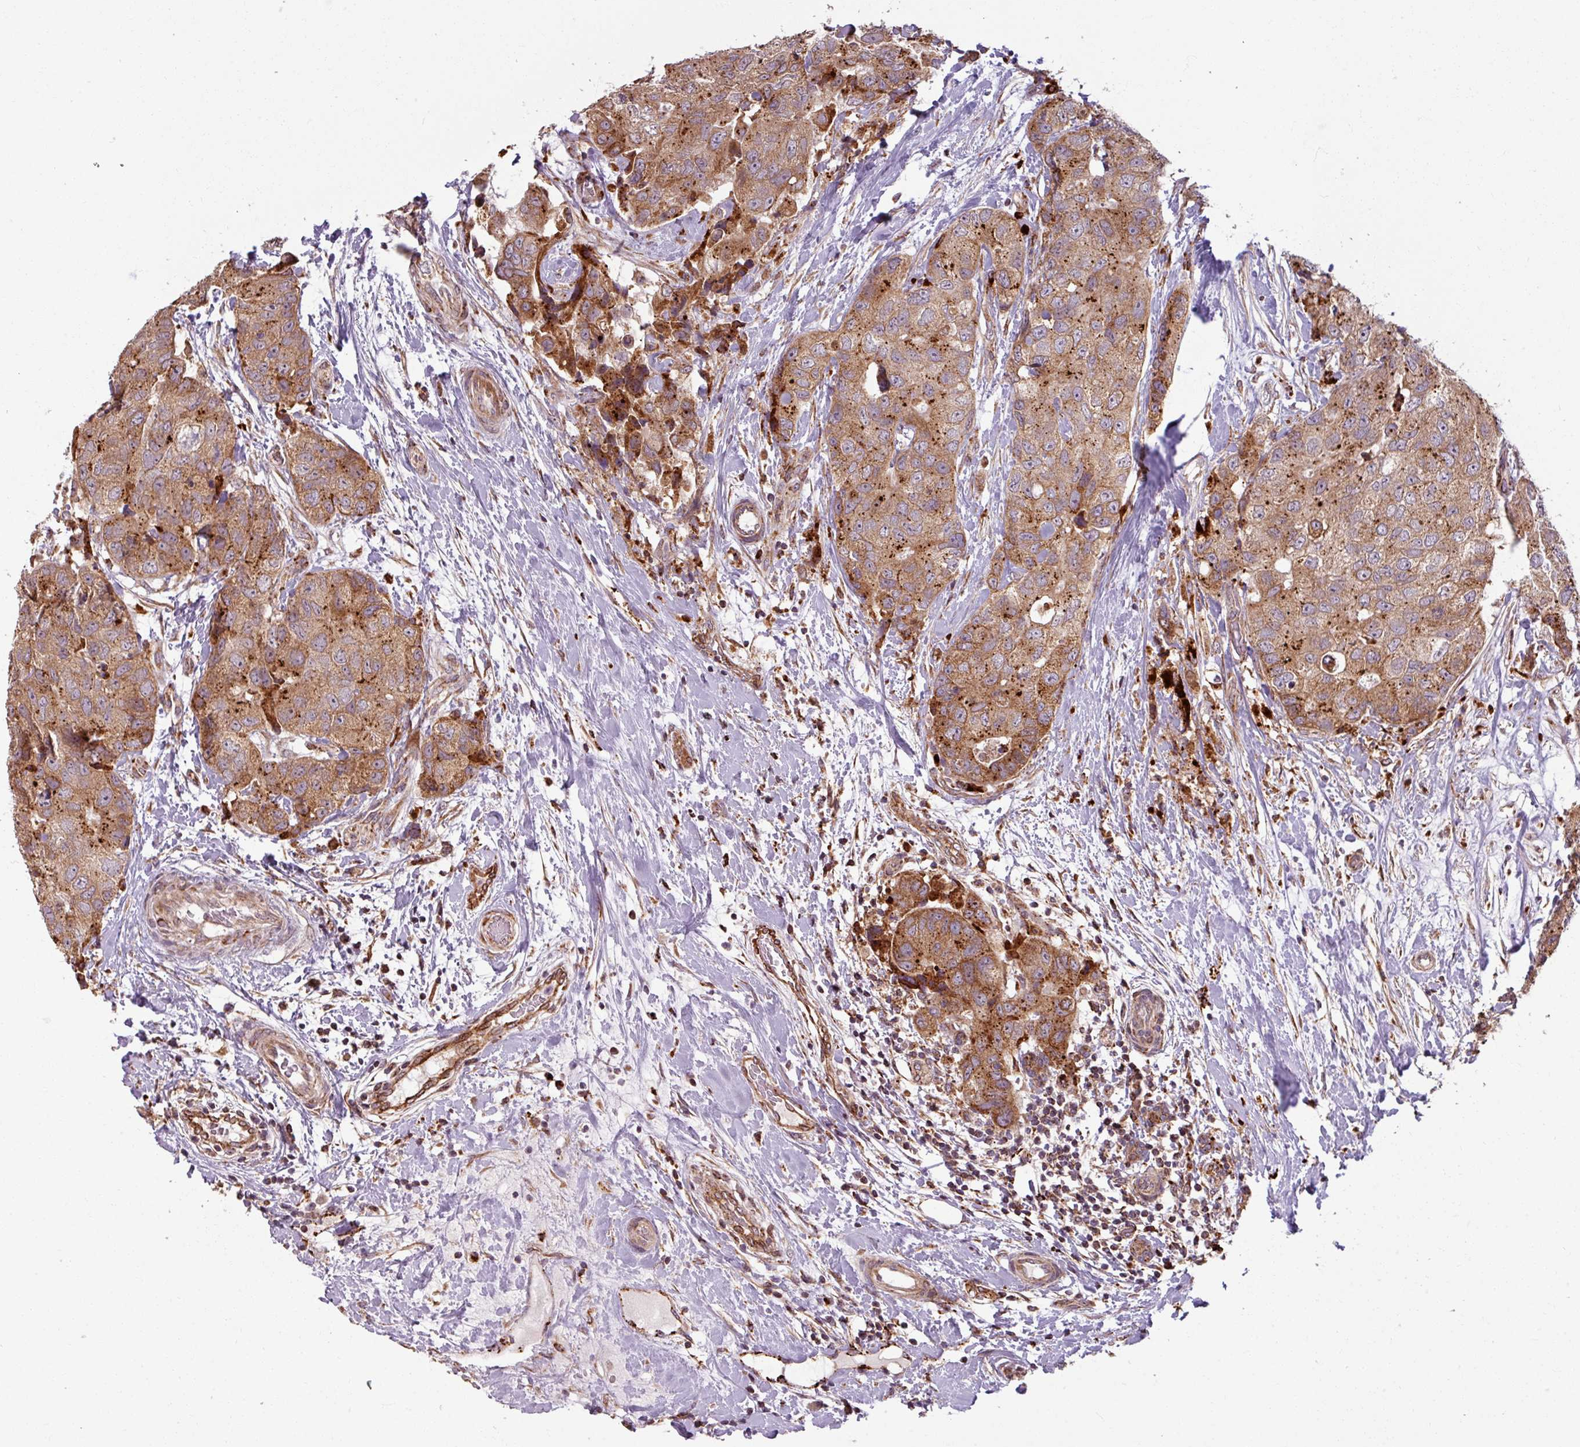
{"staining": {"intensity": "moderate", "quantity": ">75%", "location": "cytoplasmic/membranous"}, "tissue": "breast cancer", "cell_type": "Tumor cells", "image_type": "cancer", "snomed": [{"axis": "morphology", "description": "Duct carcinoma"}, {"axis": "topography", "description": "Breast"}], "caption": "This photomicrograph reveals immunohistochemistry (IHC) staining of intraductal carcinoma (breast), with medium moderate cytoplasmic/membranous staining in approximately >75% of tumor cells.", "gene": "MAGT1", "patient": {"sex": "female", "age": 62}}